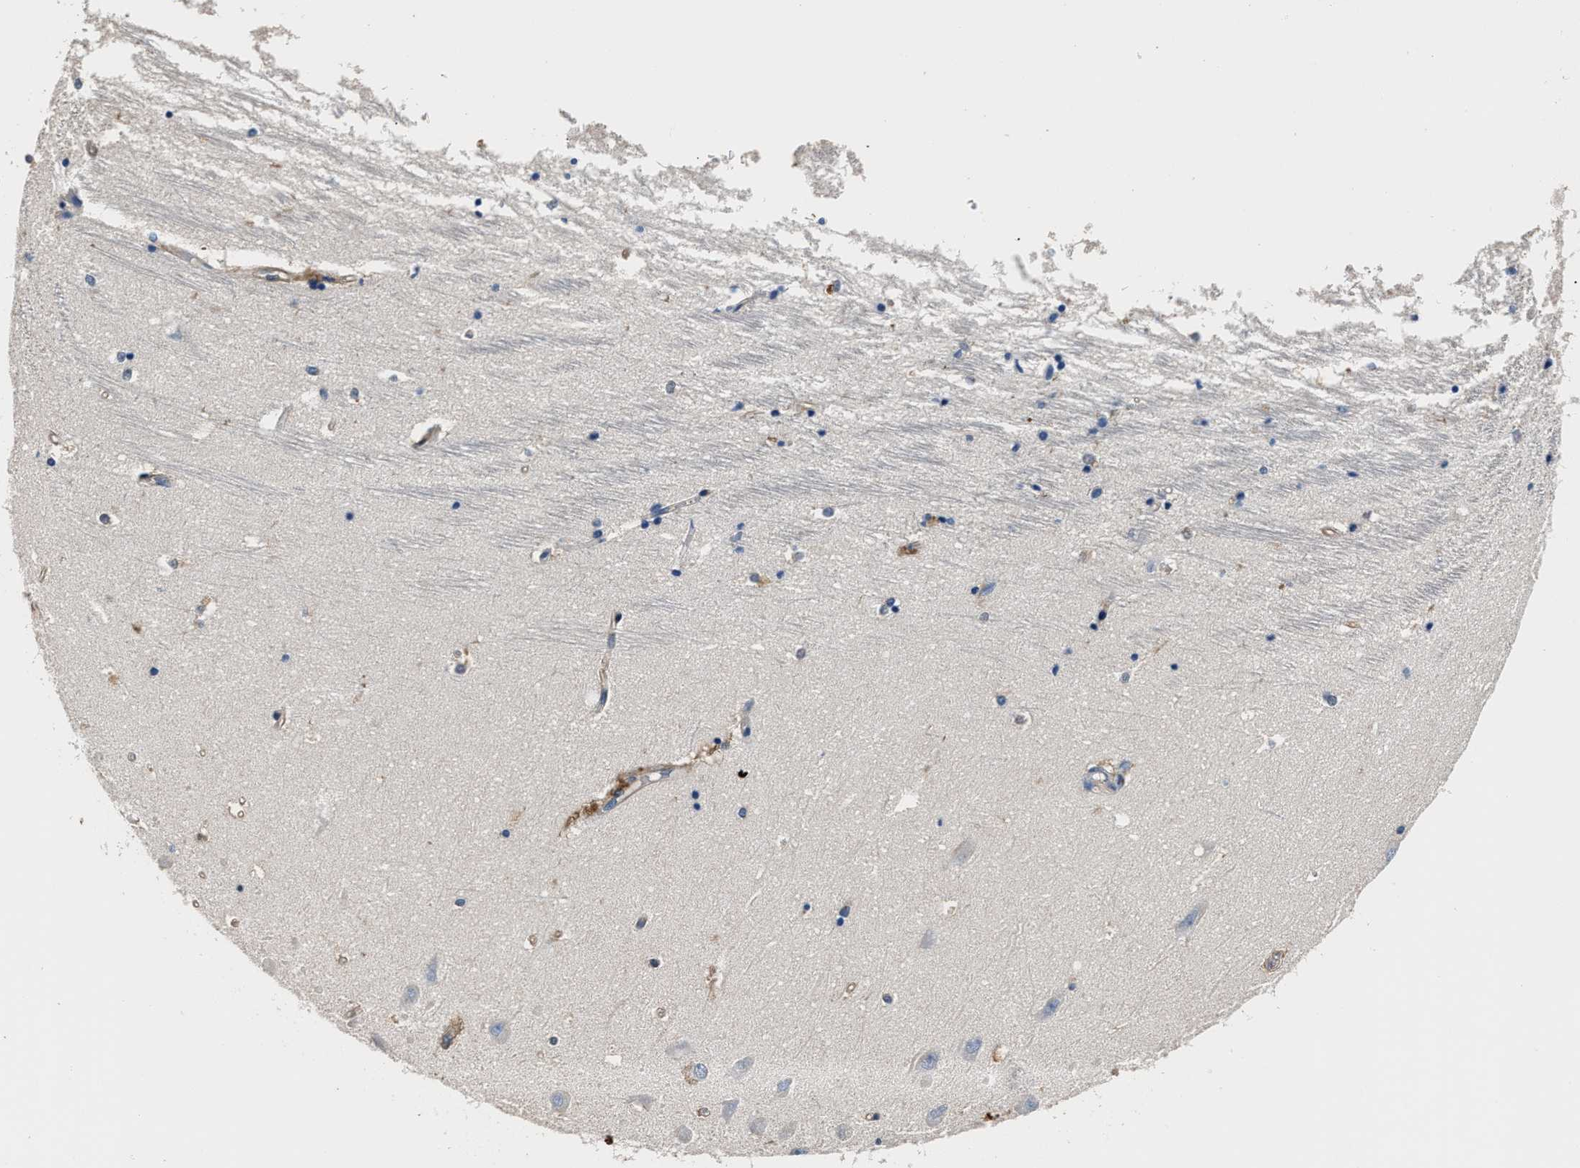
{"staining": {"intensity": "moderate", "quantity": "25%-75%", "location": "cytoplasmic/membranous"}, "tissue": "hippocampus", "cell_type": "Glial cells", "image_type": "normal", "snomed": [{"axis": "morphology", "description": "Normal tissue, NOS"}, {"axis": "topography", "description": "Hippocampus"}], "caption": "IHC micrograph of unremarkable hippocampus: human hippocampus stained using IHC demonstrates medium levels of moderate protein expression localized specifically in the cytoplasmic/membranous of glial cells, appearing as a cytoplasmic/membranous brown color.", "gene": "GSTP1", "patient": {"sex": "male", "age": 45}}